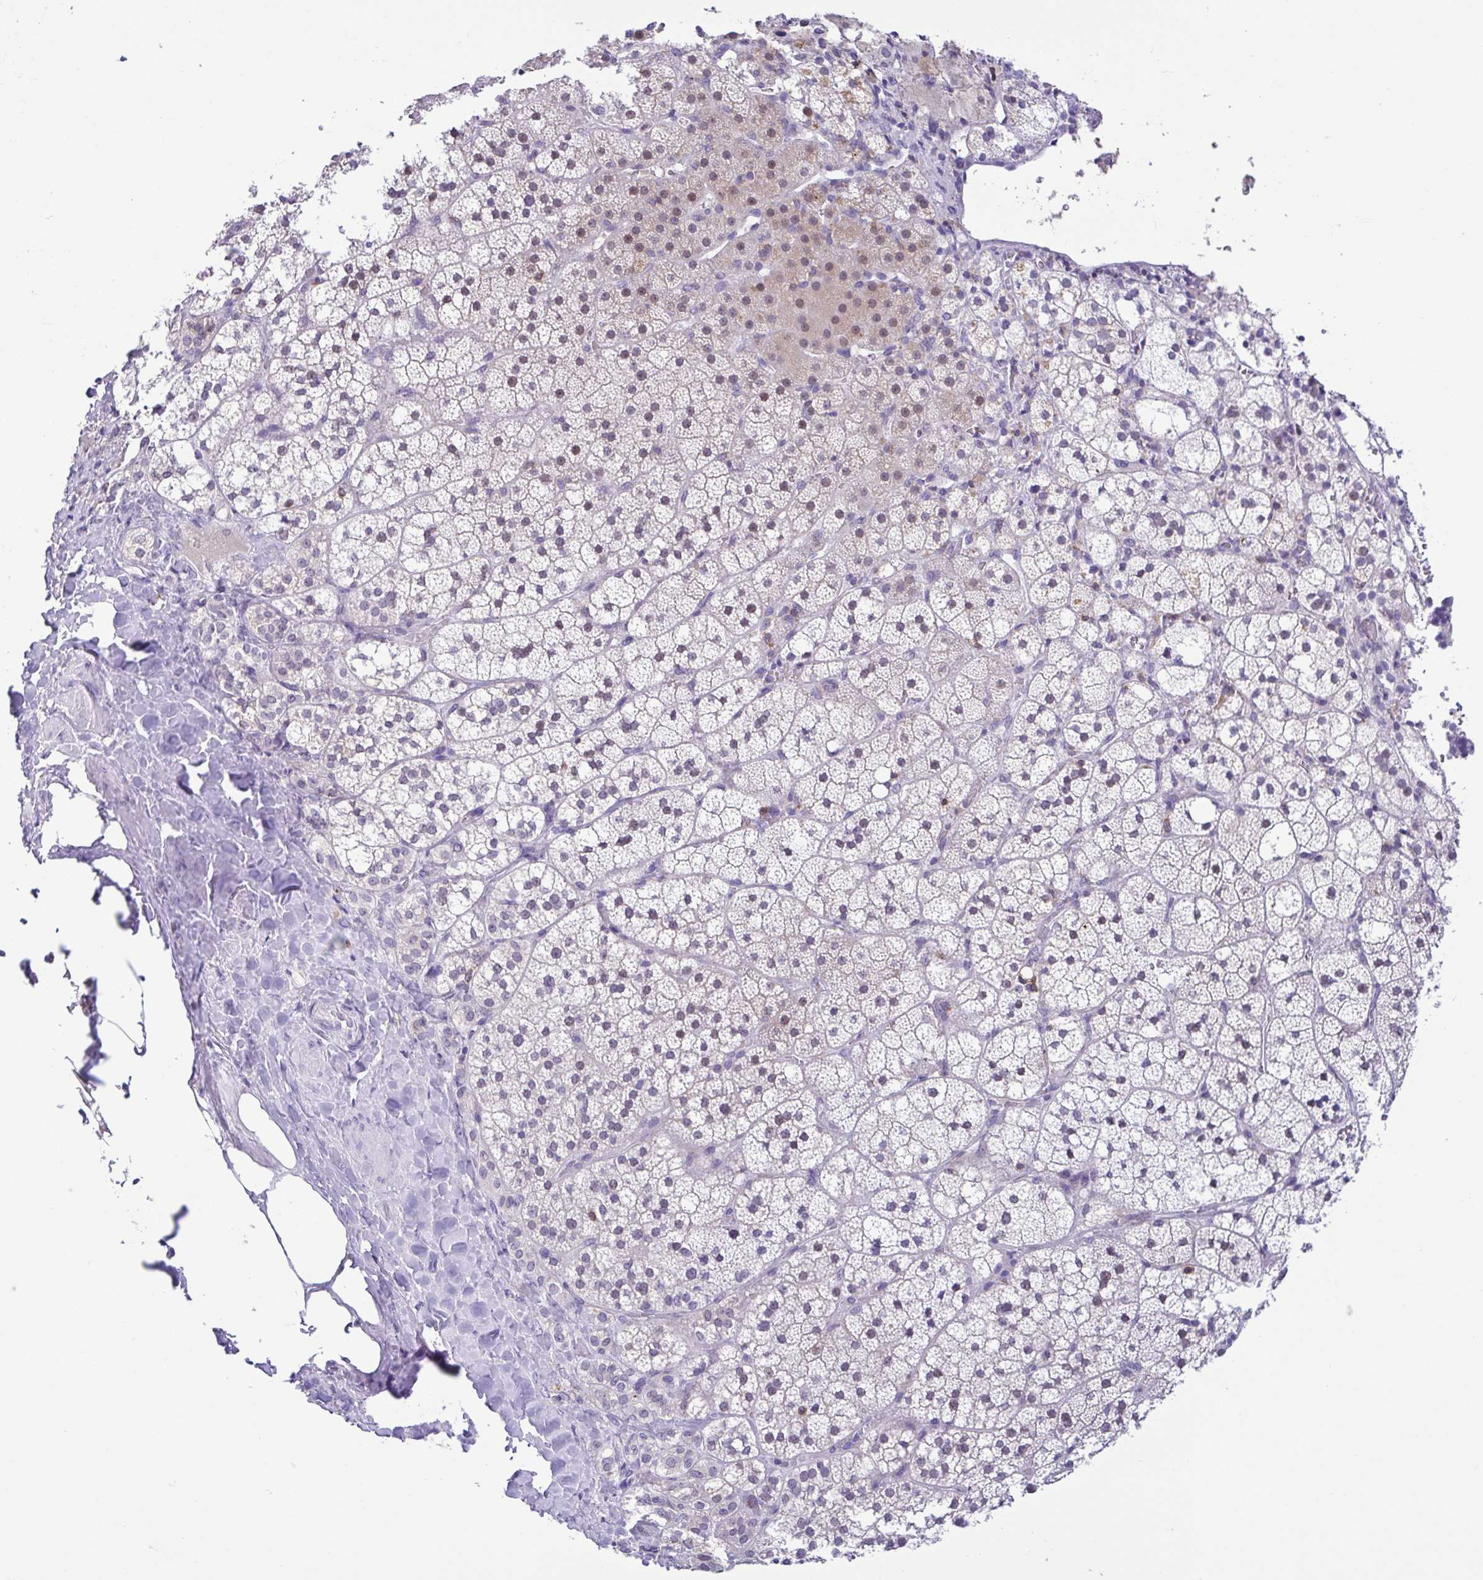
{"staining": {"intensity": "weak", "quantity": "<25%", "location": "cytoplasmic/membranous,nuclear"}, "tissue": "adrenal gland", "cell_type": "Glandular cells", "image_type": "normal", "snomed": [{"axis": "morphology", "description": "Normal tissue, NOS"}, {"axis": "topography", "description": "Adrenal gland"}], "caption": "Glandular cells are negative for protein expression in benign human adrenal gland. (DAB (3,3'-diaminobenzidine) immunohistochemistry (IHC), high magnification).", "gene": "PGLYRP1", "patient": {"sex": "male", "age": 53}}